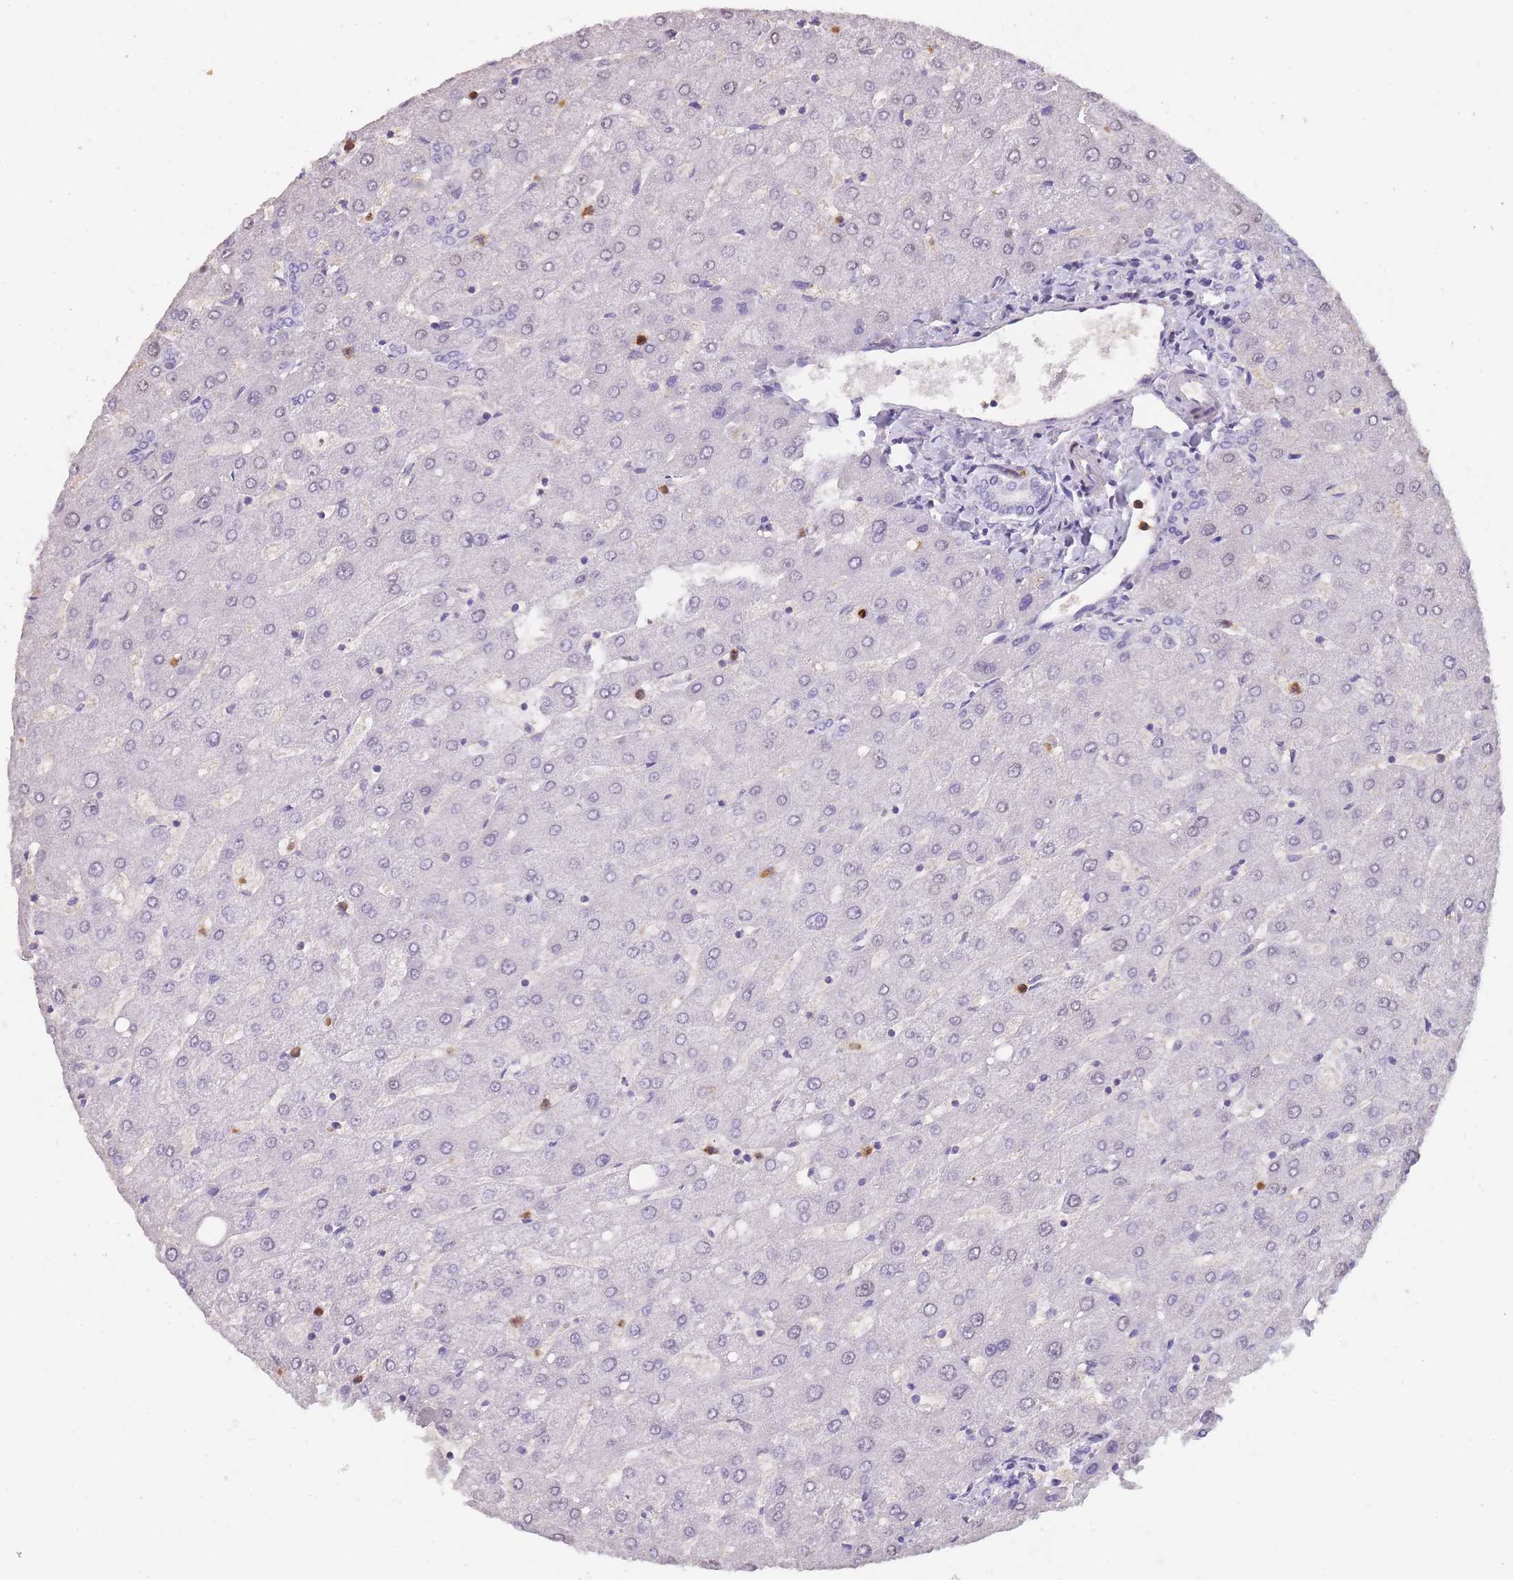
{"staining": {"intensity": "negative", "quantity": "none", "location": "none"}, "tissue": "liver", "cell_type": "Cholangiocytes", "image_type": "normal", "snomed": [{"axis": "morphology", "description": "Normal tissue, NOS"}, {"axis": "topography", "description": "Liver"}], "caption": "Normal liver was stained to show a protein in brown. There is no significant expression in cholangiocytes. Brightfield microscopy of immunohistochemistry (IHC) stained with DAB (3,3'-diaminobenzidine) (brown) and hematoxylin (blue), captured at high magnification.", "gene": "CR1L", "patient": {"sex": "male", "age": 67}}